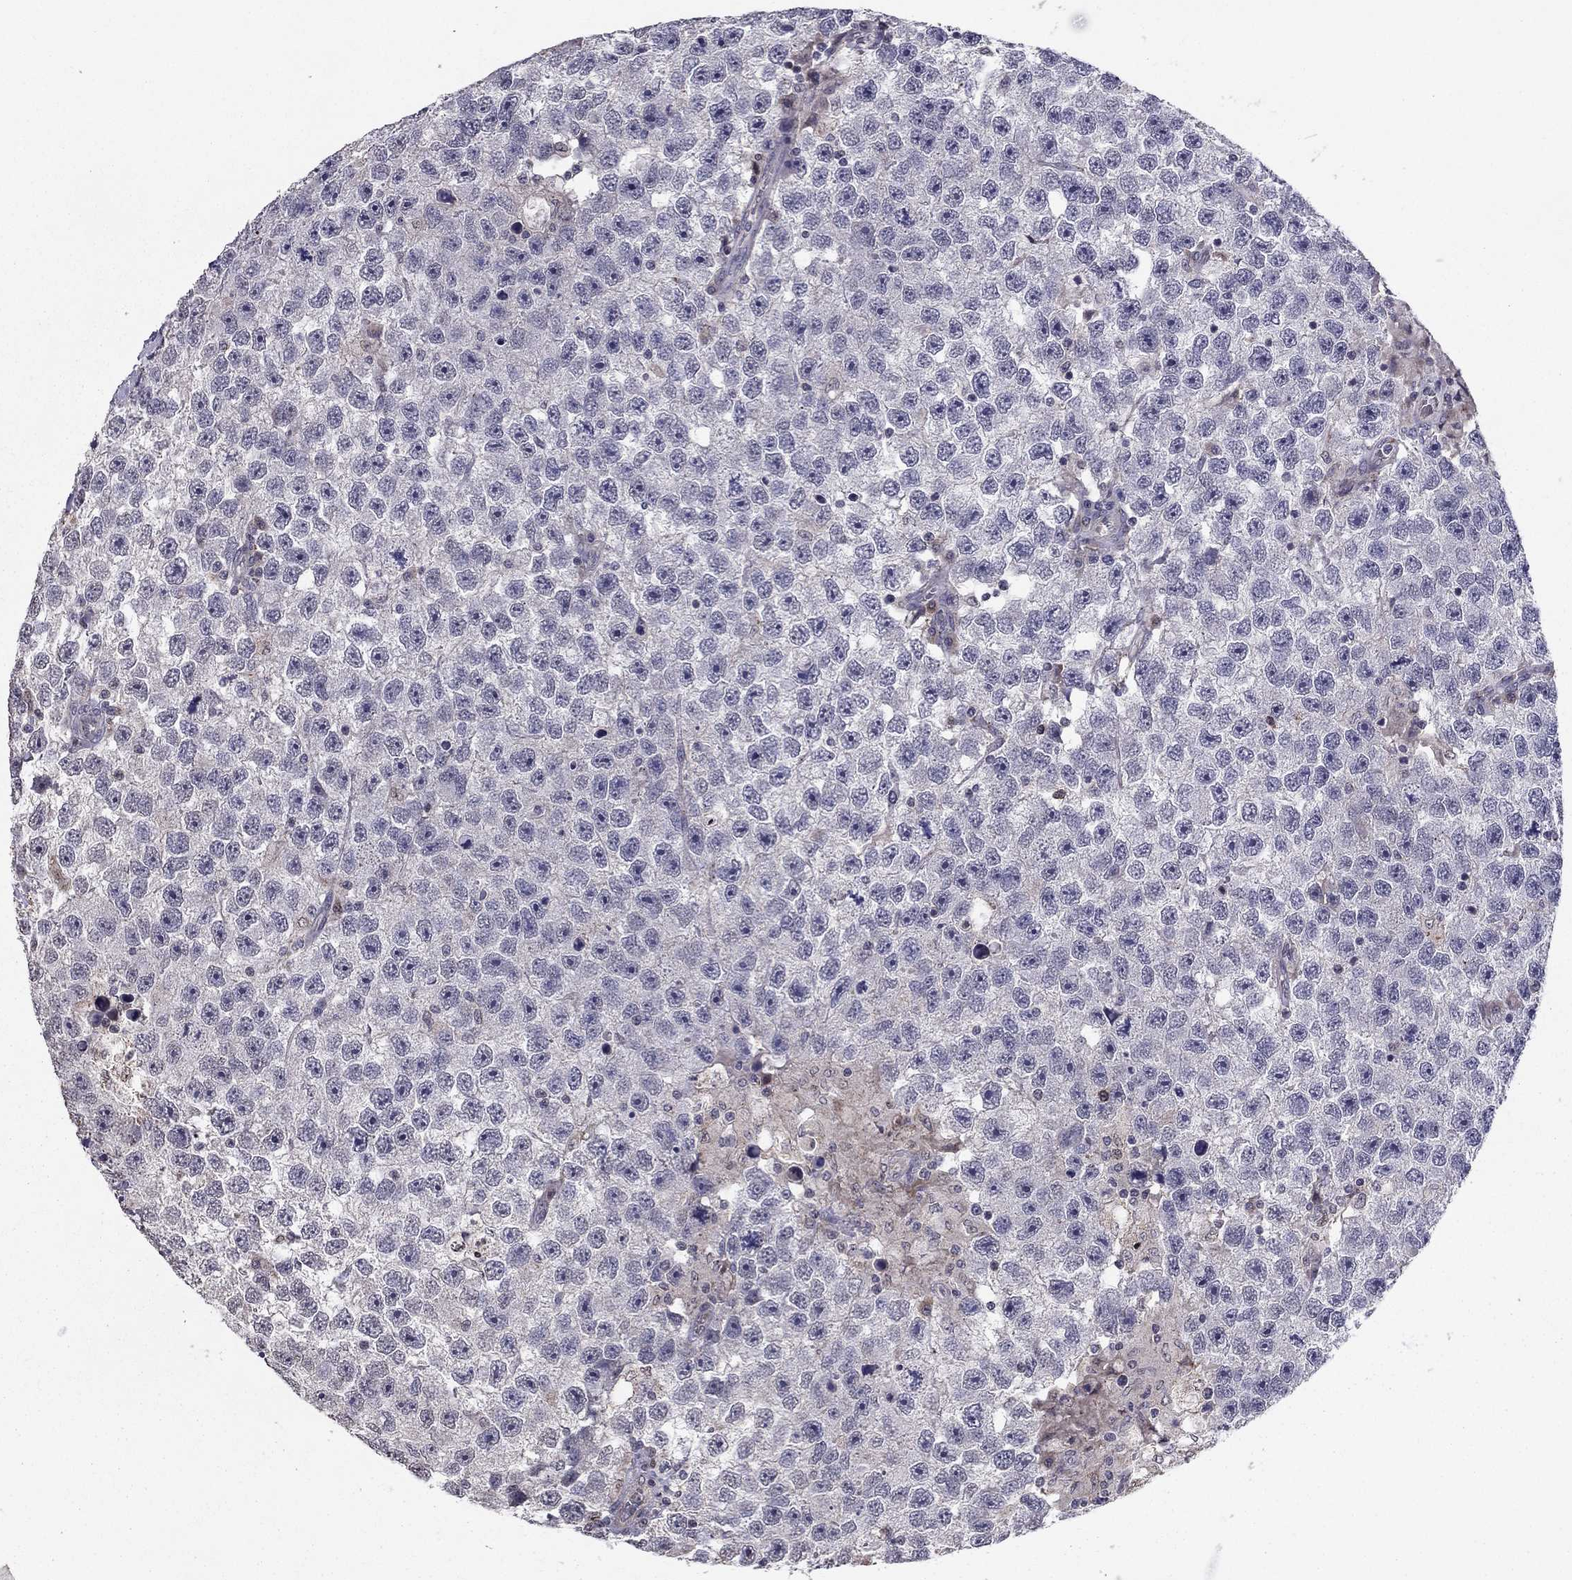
{"staining": {"intensity": "negative", "quantity": "none", "location": "none"}, "tissue": "testis cancer", "cell_type": "Tumor cells", "image_type": "cancer", "snomed": [{"axis": "morphology", "description": "Seminoma, NOS"}, {"axis": "topography", "description": "Testis"}], "caption": "A histopathology image of human testis cancer is negative for staining in tumor cells.", "gene": "HCN1", "patient": {"sex": "male", "age": 26}}